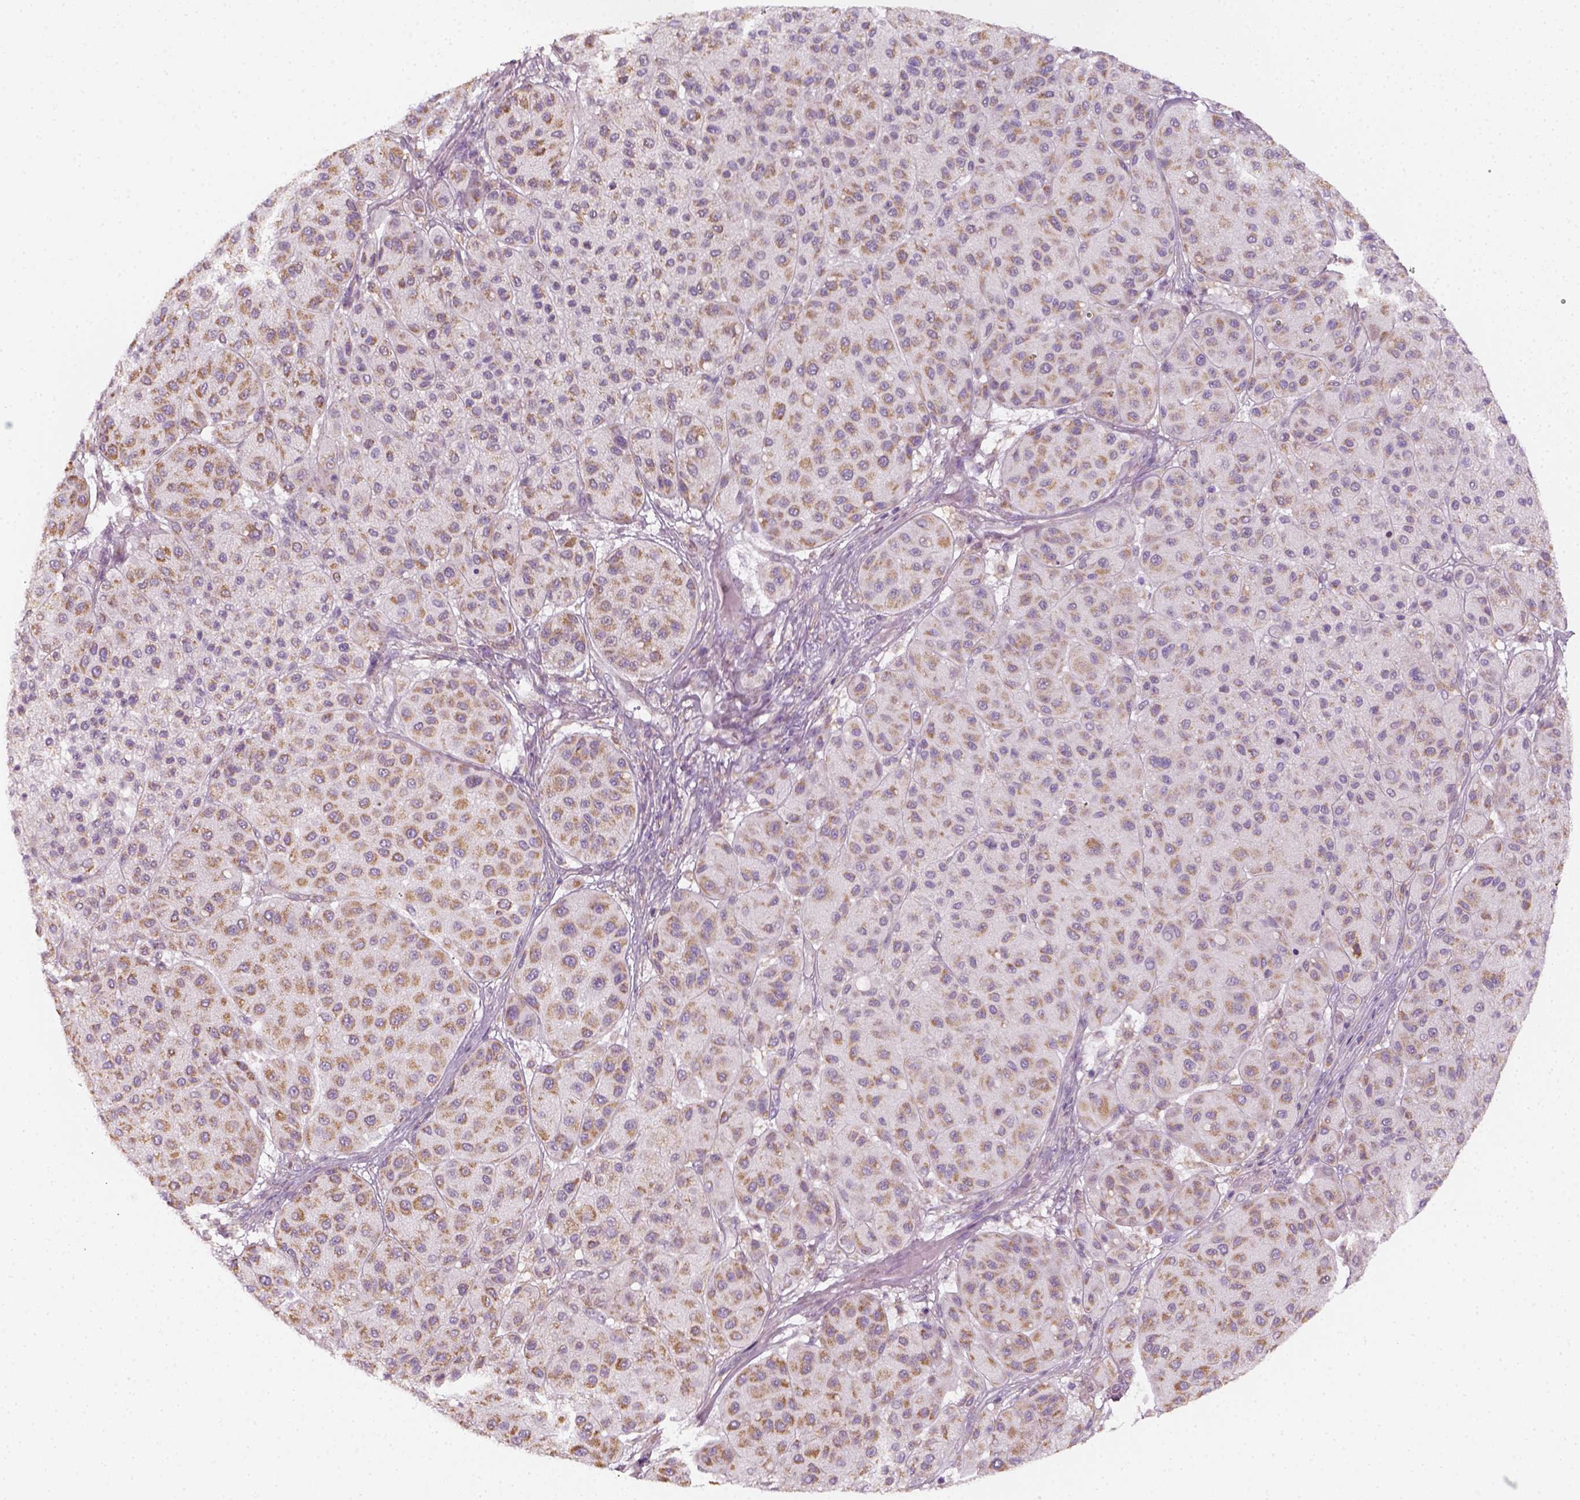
{"staining": {"intensity": "moderate", "quantity": "25%-75%", "location": "cytoplasmic/membranous"}, "tissue": "melanoma", "cell_type": "Tumor cells", "image_type": "cancer", "snomed": [{"axis": "morphology", "description": "Malignant melanoma, Metastatic site"}, {"axis": "topography", "description": "Smooth muscle"}], "caption": "Malignant melanoma (metastatic site) stained with DAB IHC demonstrates medium levels of moderate cytoplasmic/membranous staining in approximately 25%-75% of tumor cells. (DAB (3,3'-diaminobenzidine) = brown stain, brightfield microscopy at high magnification).", "gene": "AWAT2", "patient": {"sex": "male", "age": 41}}